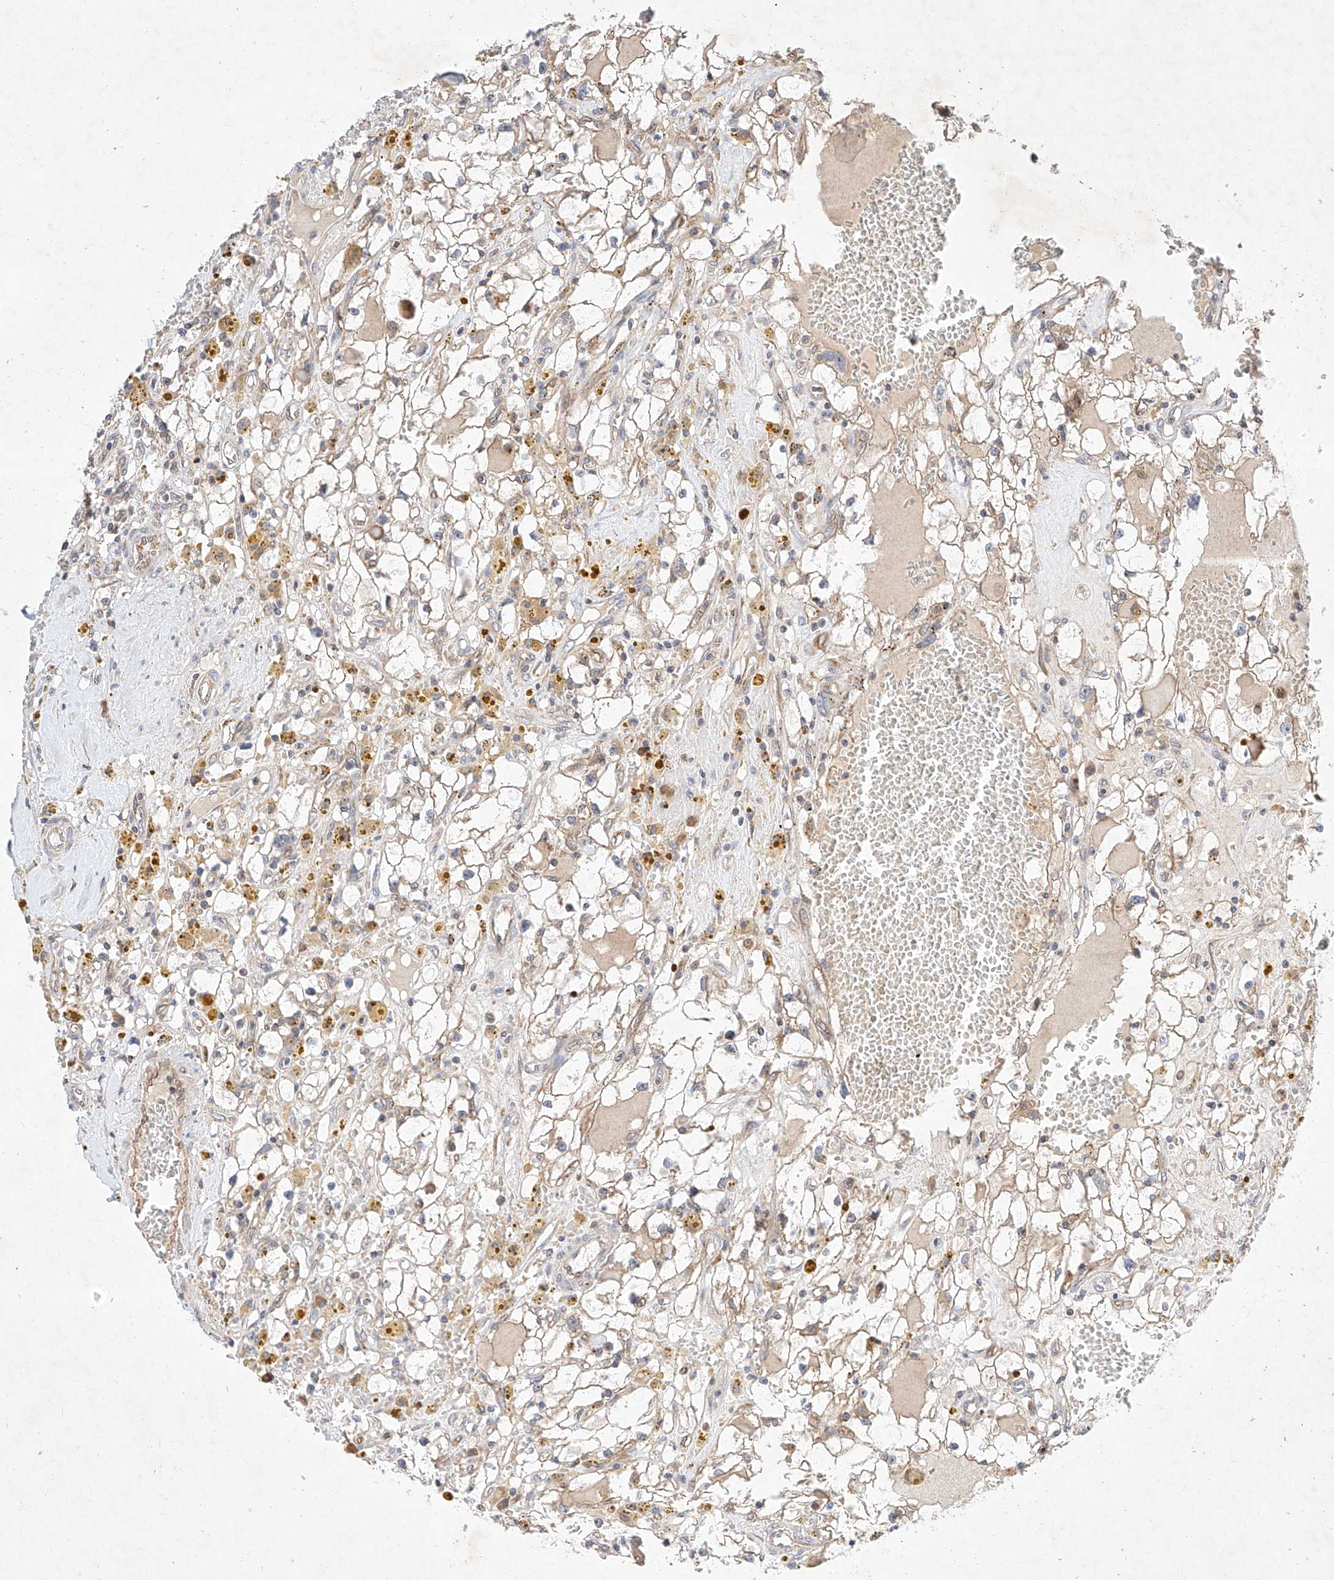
{"staining": {"intensity": "weak", "quantity": "25%-75%", "location": "cytoplasmic/membranous"}, "tissue": "renal cancer", "cell_type": "Tumor cells", "image_type": "cancer", "snomed": [{"axis": "morphology", "description": "Adenocarcinoma, NOS"}, {"axis": "topography", "description": "Kidney"}], "caption": "Renal cancer (adenocarcinoma) tissue reveals weak cytoplasmic/membranous staining in about 25%-75% of tumor cells, visualized by immunohistochemistry. The staining is performed using DAB brown chromogen to label protein expression. The nuclei are counter-stained blue using hematoxylin.", "gene": "C6orf118", "patient": {"sex": "male", "age": 56}}